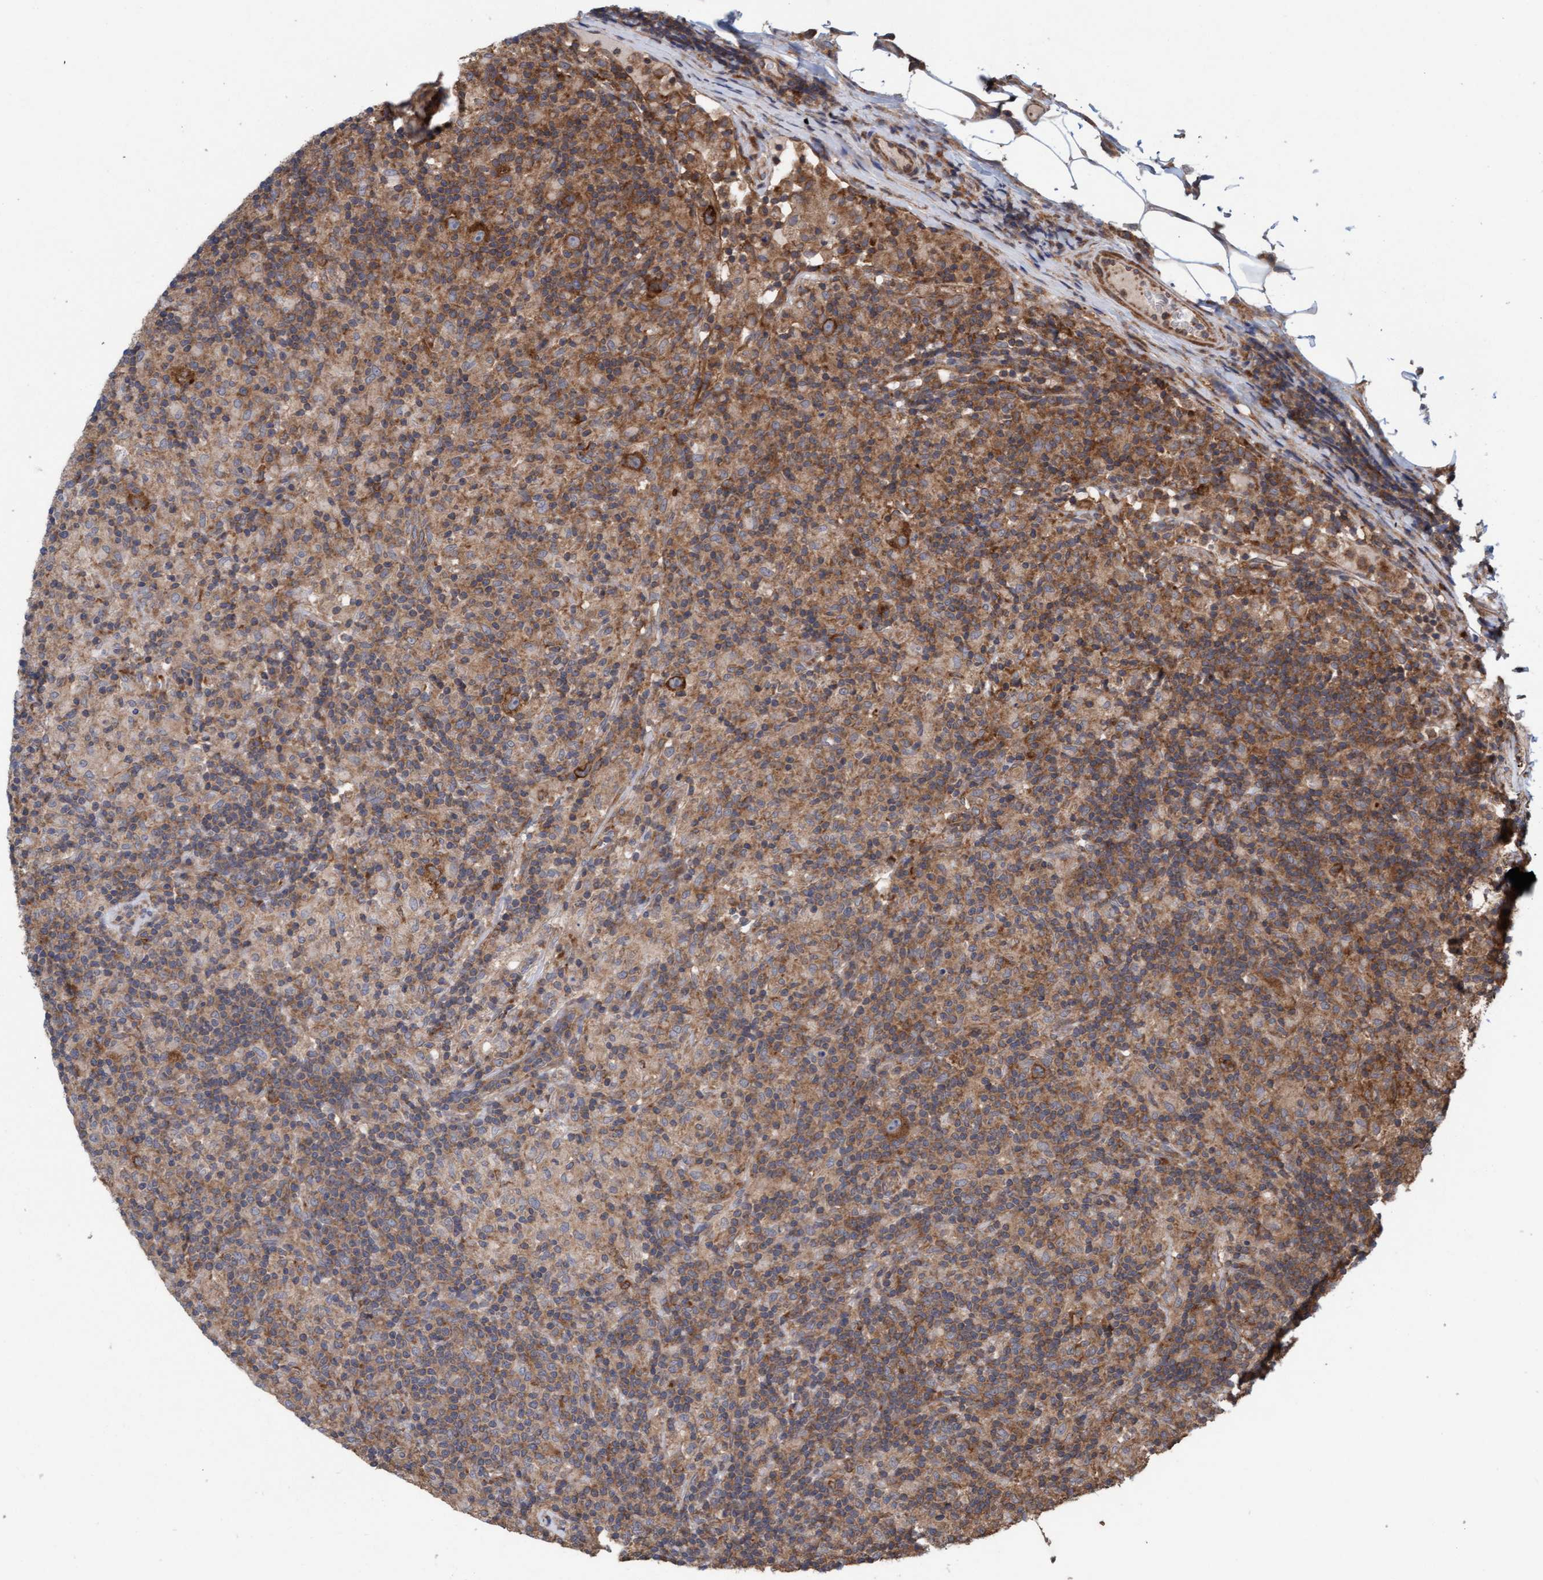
{"staining": {"intensity": "moderate", "quantity": ">75%", "location": "cytoplasmic/membranous"}, "tissue": "lymphoma", "cell_type": "Tumor cells", "image_type": "cancer", "snomed": [{"axis": "morphology", "description": "Hodgkin's disease, NOS"}, {"axis": "topography", "description": "Lymph node"}], "caption": "Moderate cytoplasmic/membranous protein positivity is appreciated in about >75% of tumor cells in lymphoma.", "gene": "FXR2", "patient": {"sex": "male", "age": 70}}